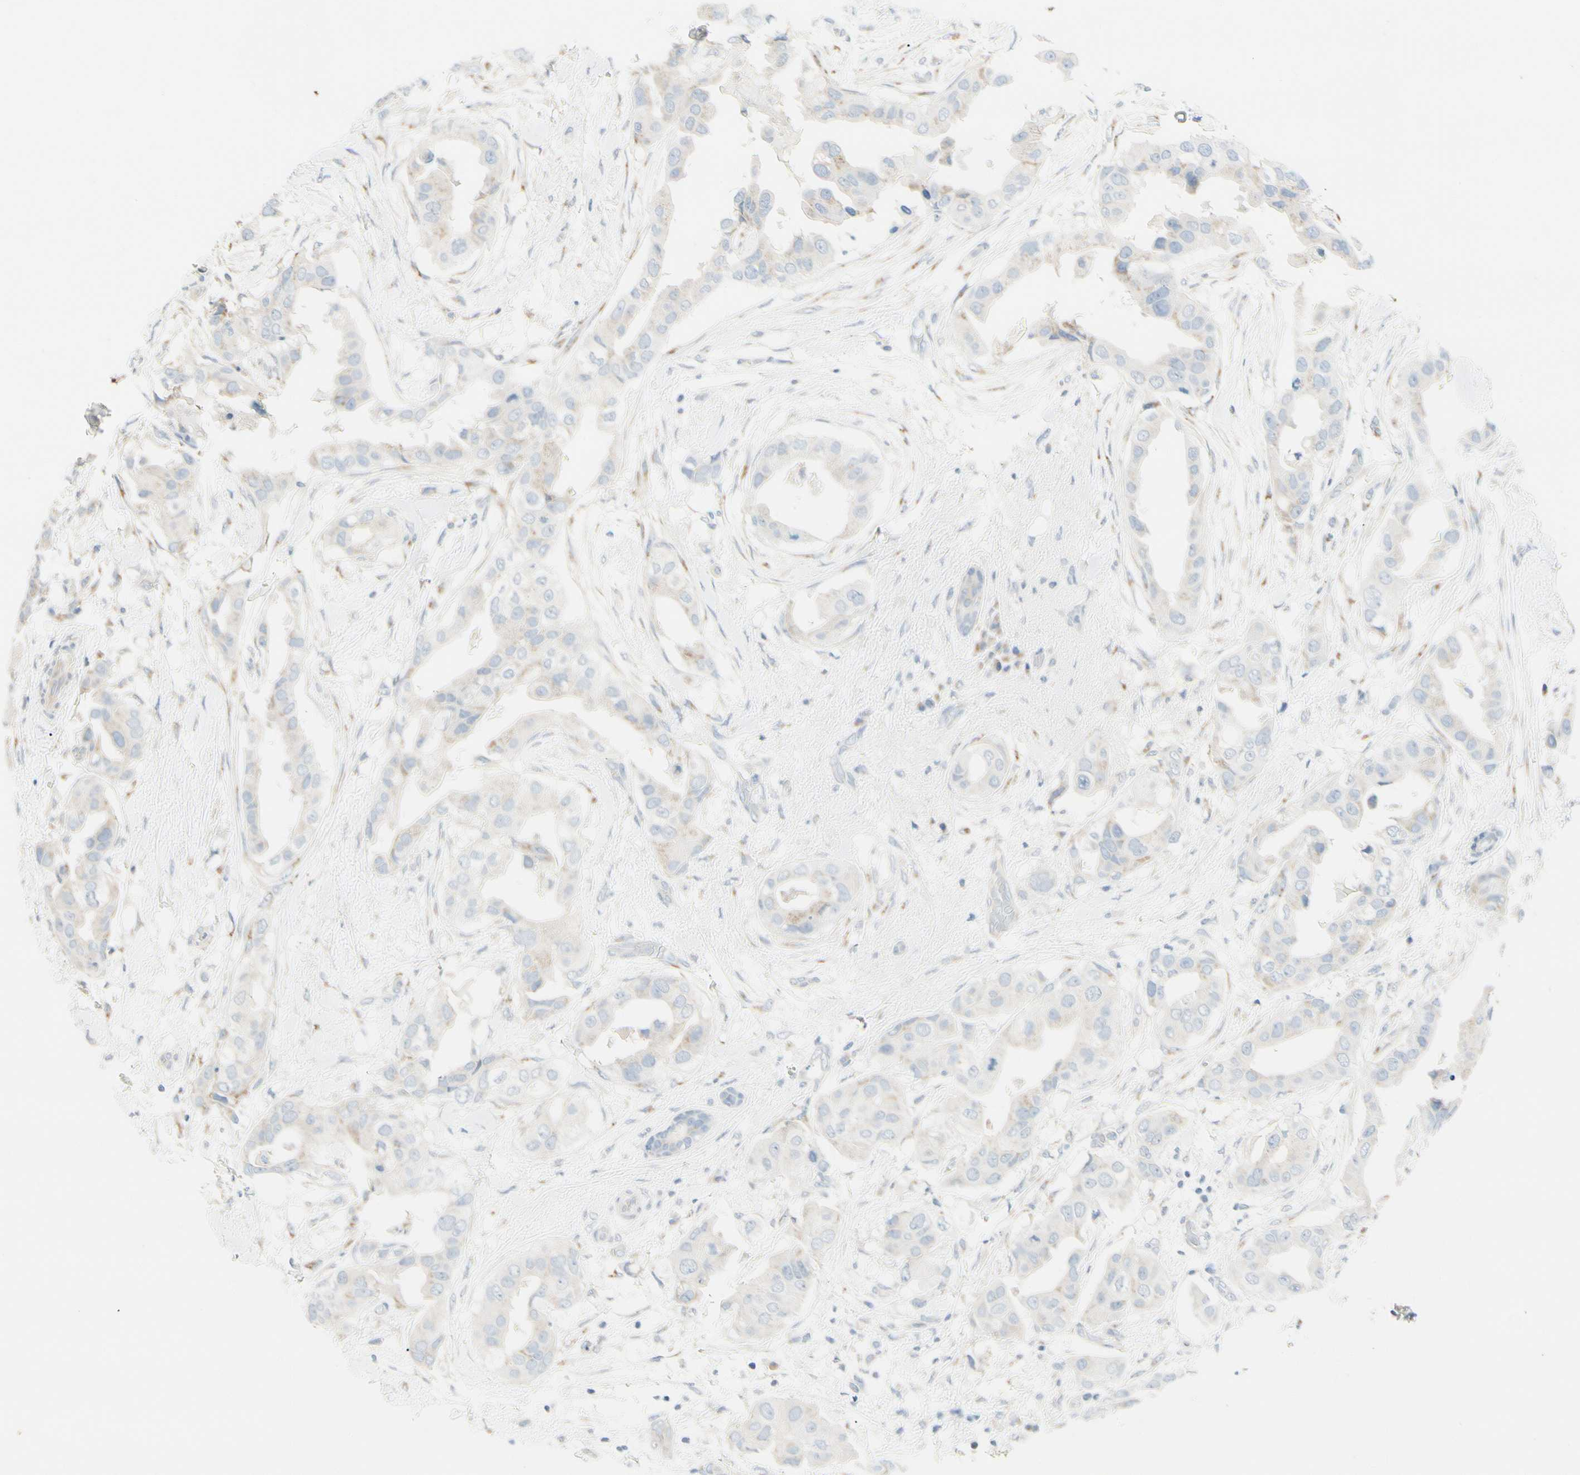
{"staining": {"intensity": "weak", "quantity": "<25%", "location": "cytoplasmic/membranous"}, "tissue": "breast cancer", "cell_type": "Tumor cells", "image_type": "cancer", "snomed": [{"axis": "morphology", "description": "Duct carcinoma"}, {"axis": "topography", "description": "Breast"}], "caption": "Human breast cancer (intraductal carcinoma) stained for a protein using immunohistochemistry (IHC) reveals no expression in tumor cells.", "gene": "ABCA3", "patient": {"sex": "female", "age": 40}}